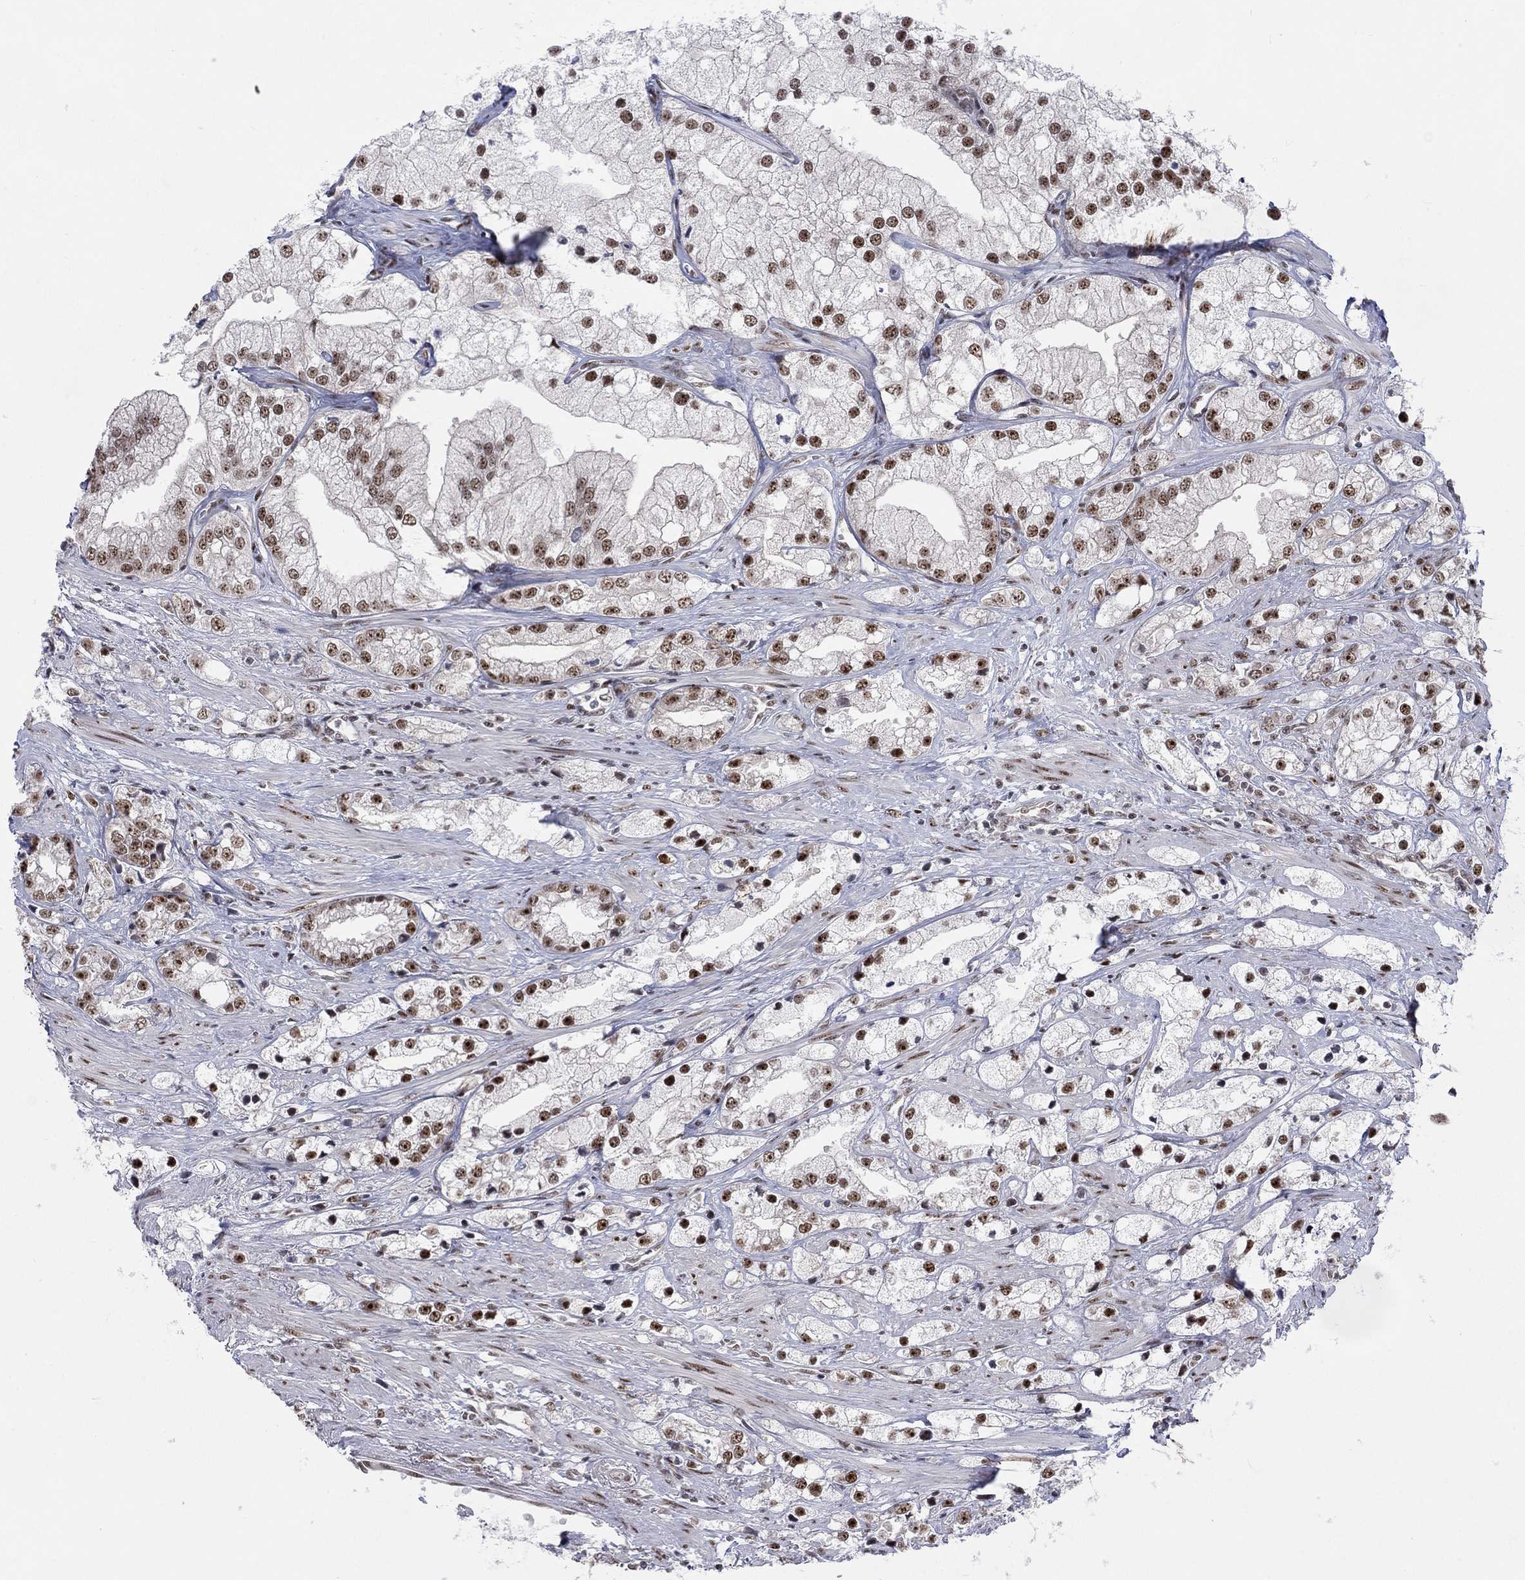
{"staining": {"intensity": "moderate", "quantity": ">75%", "location": "nuclear"}, "tissue": "prostate cancer", "cell_type": "Tumor cells", "image_type": "cancer", "snomed": [{"axis": "morphology", "description": "Adenocarcinoma, NOS"}, {"axis": "topography", "description": "Prostate and seminal vesicle, NOS"}, {"axis": "topography", "description": "Prostate"}], "caption": "Prostate cancer (adenocarcinoma) tissue reveals moderate nuclear staining in approximately >75% of tumor cells, visualized by immunohistochemistry. Nuclei are stained in blue.", "gene": "FYTTD1", "patient": {"sex": "male", "age": 79}}